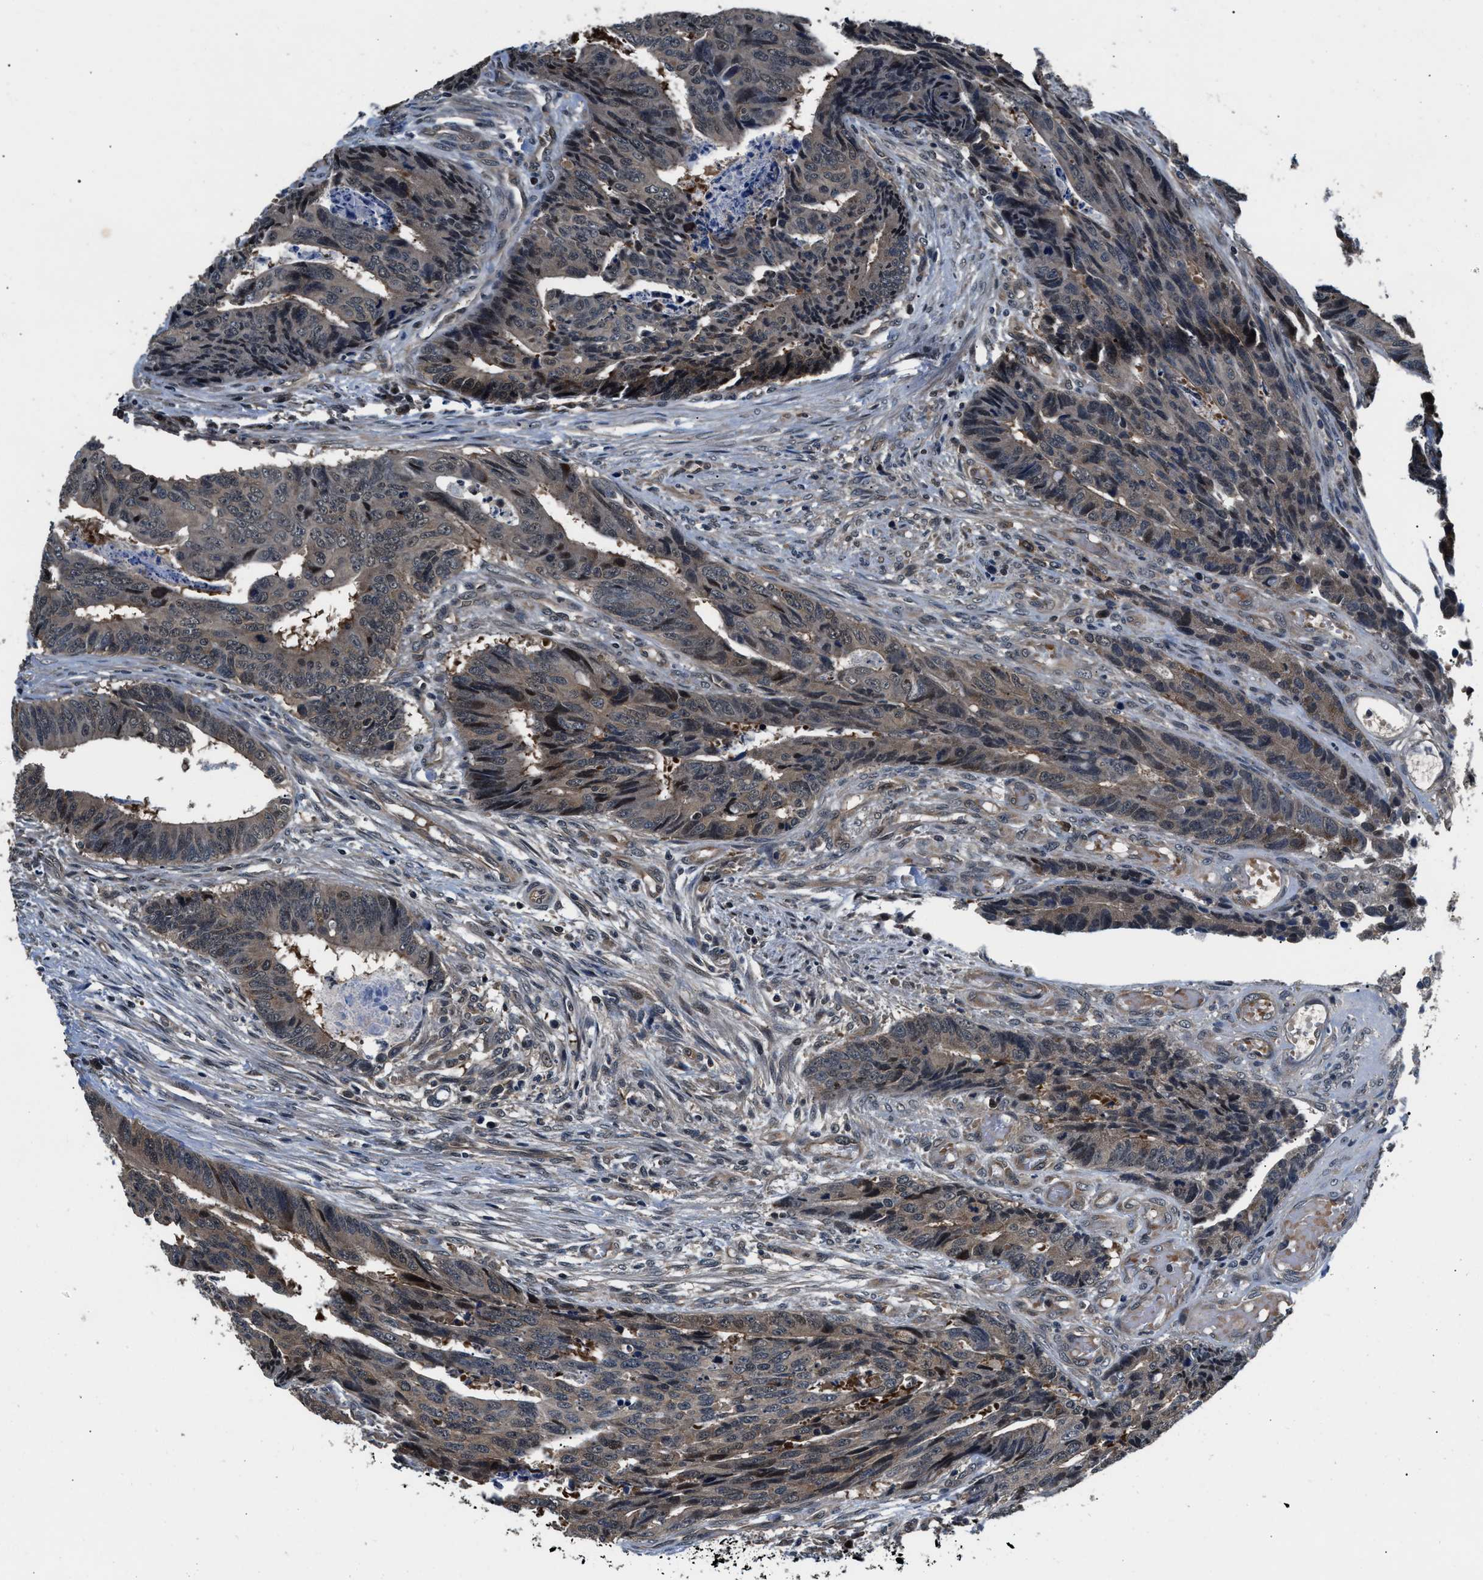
{"staining": {"intensity": "negative", "quantity": "none", "location": "none"}, "tissue": "colorectal cancer", "cell_type": "Tumor cells", "image_type": "cancer", "snomed": [{"axis": "morphology", "description": "Adenocarcinoma, NOS"}, {"axis": "topography", "description": "Rectum"}], "caption": "There is no significant positivity in tumor cells of colorectal cancer (adenocarcinoma).", "gene": "RBM33", "patient": {"sex": "male", "age": 84}}